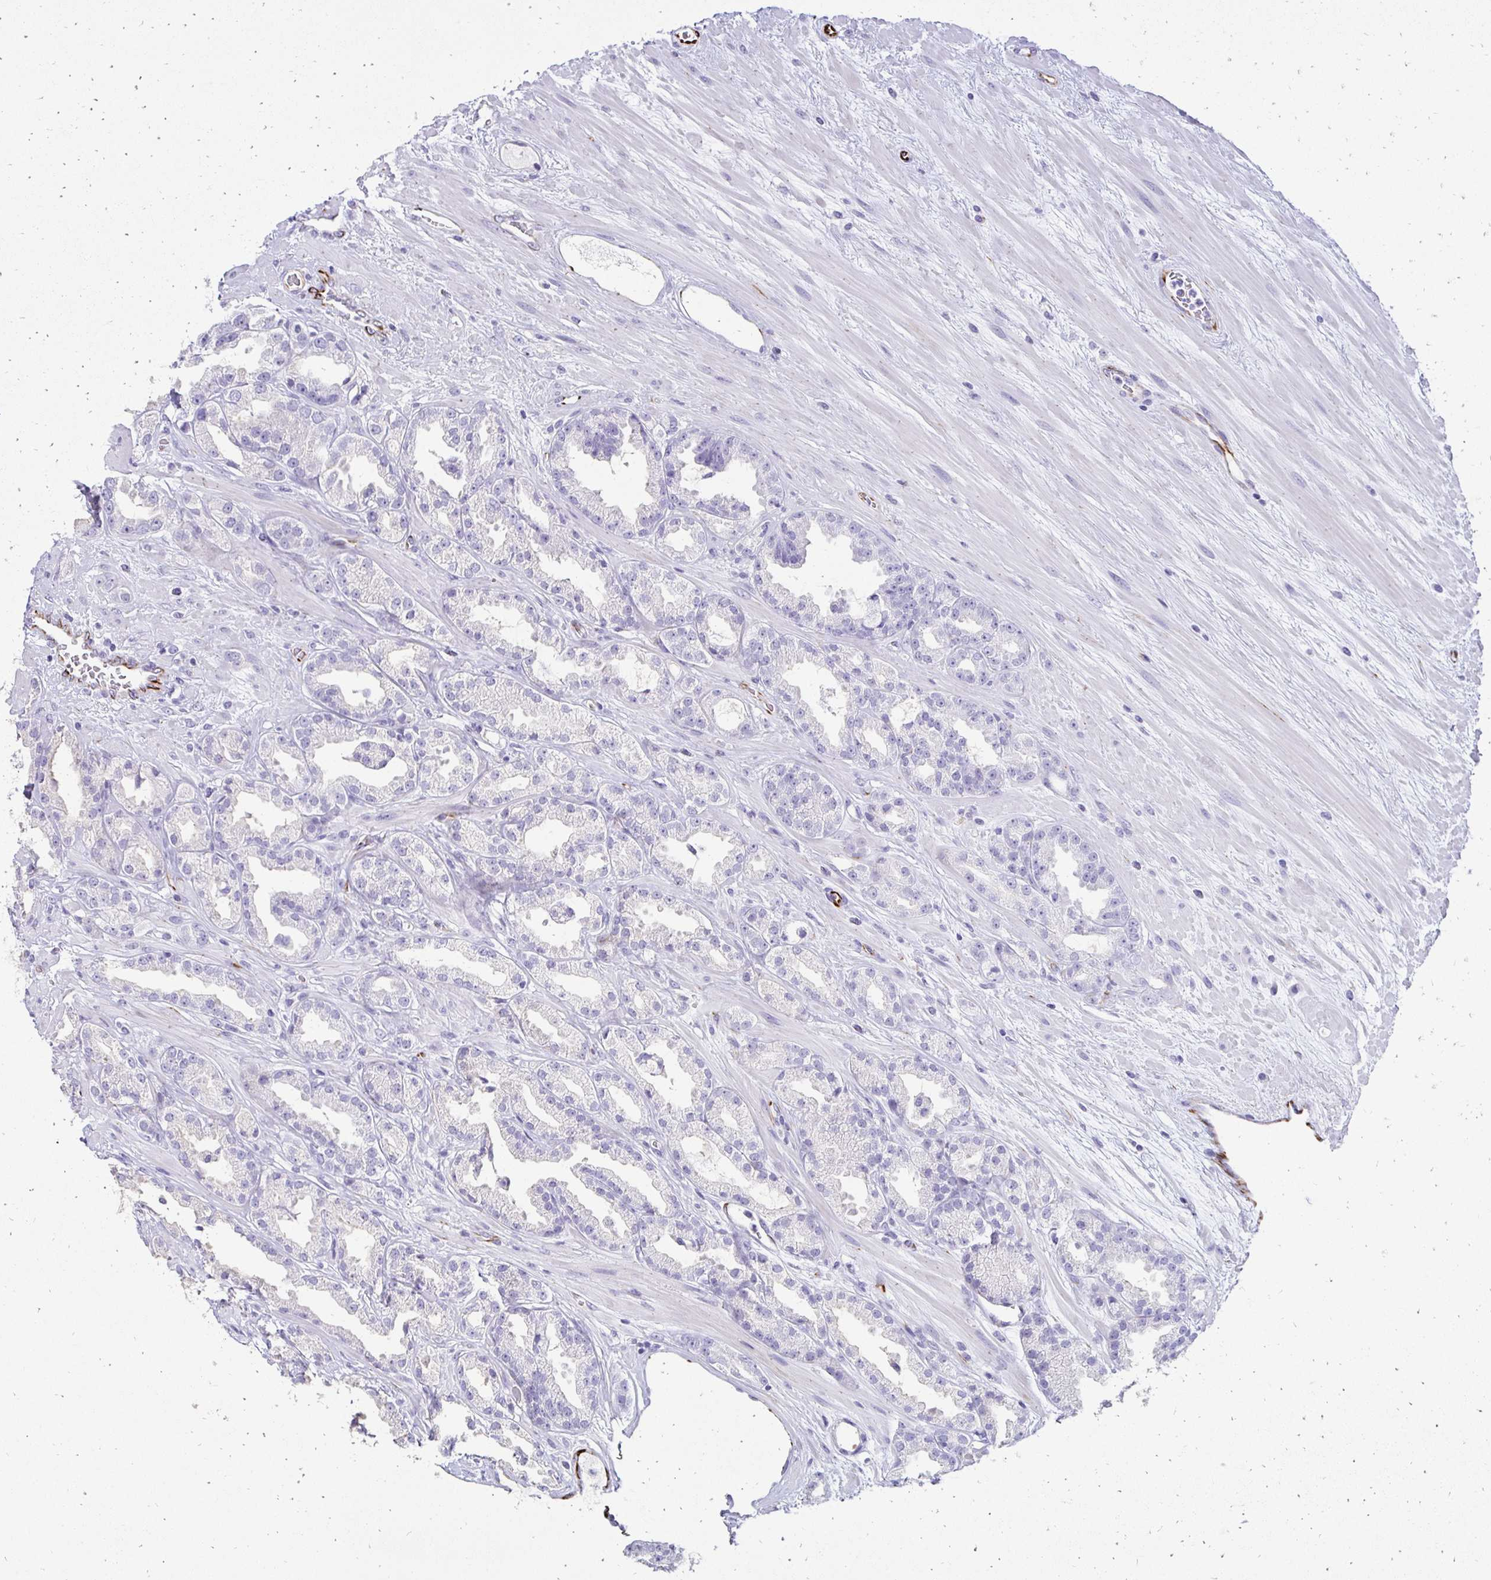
{"staining": {"intensity": "negative", "quantity": "none", "location": "none"}, "tissue": "prostate cancer", "cell_type": "Tumor cells", "image_type": "cancer", "snomed": [{"axis": "morphology", "description": "Adenocarcinoma, Low grade"}, {"axis": "topography", "description": "Prostate"}], "caption": "Photomicrograph shows no significant protein positivity in tumor cells of prostate cancer (low-grade adenocarcinoma). (Immunohistochemistry (ihc), brightfield microscopy, high magnification).", "gene": "TMEM54", "patient": {"sex": "male", "age": 61}}